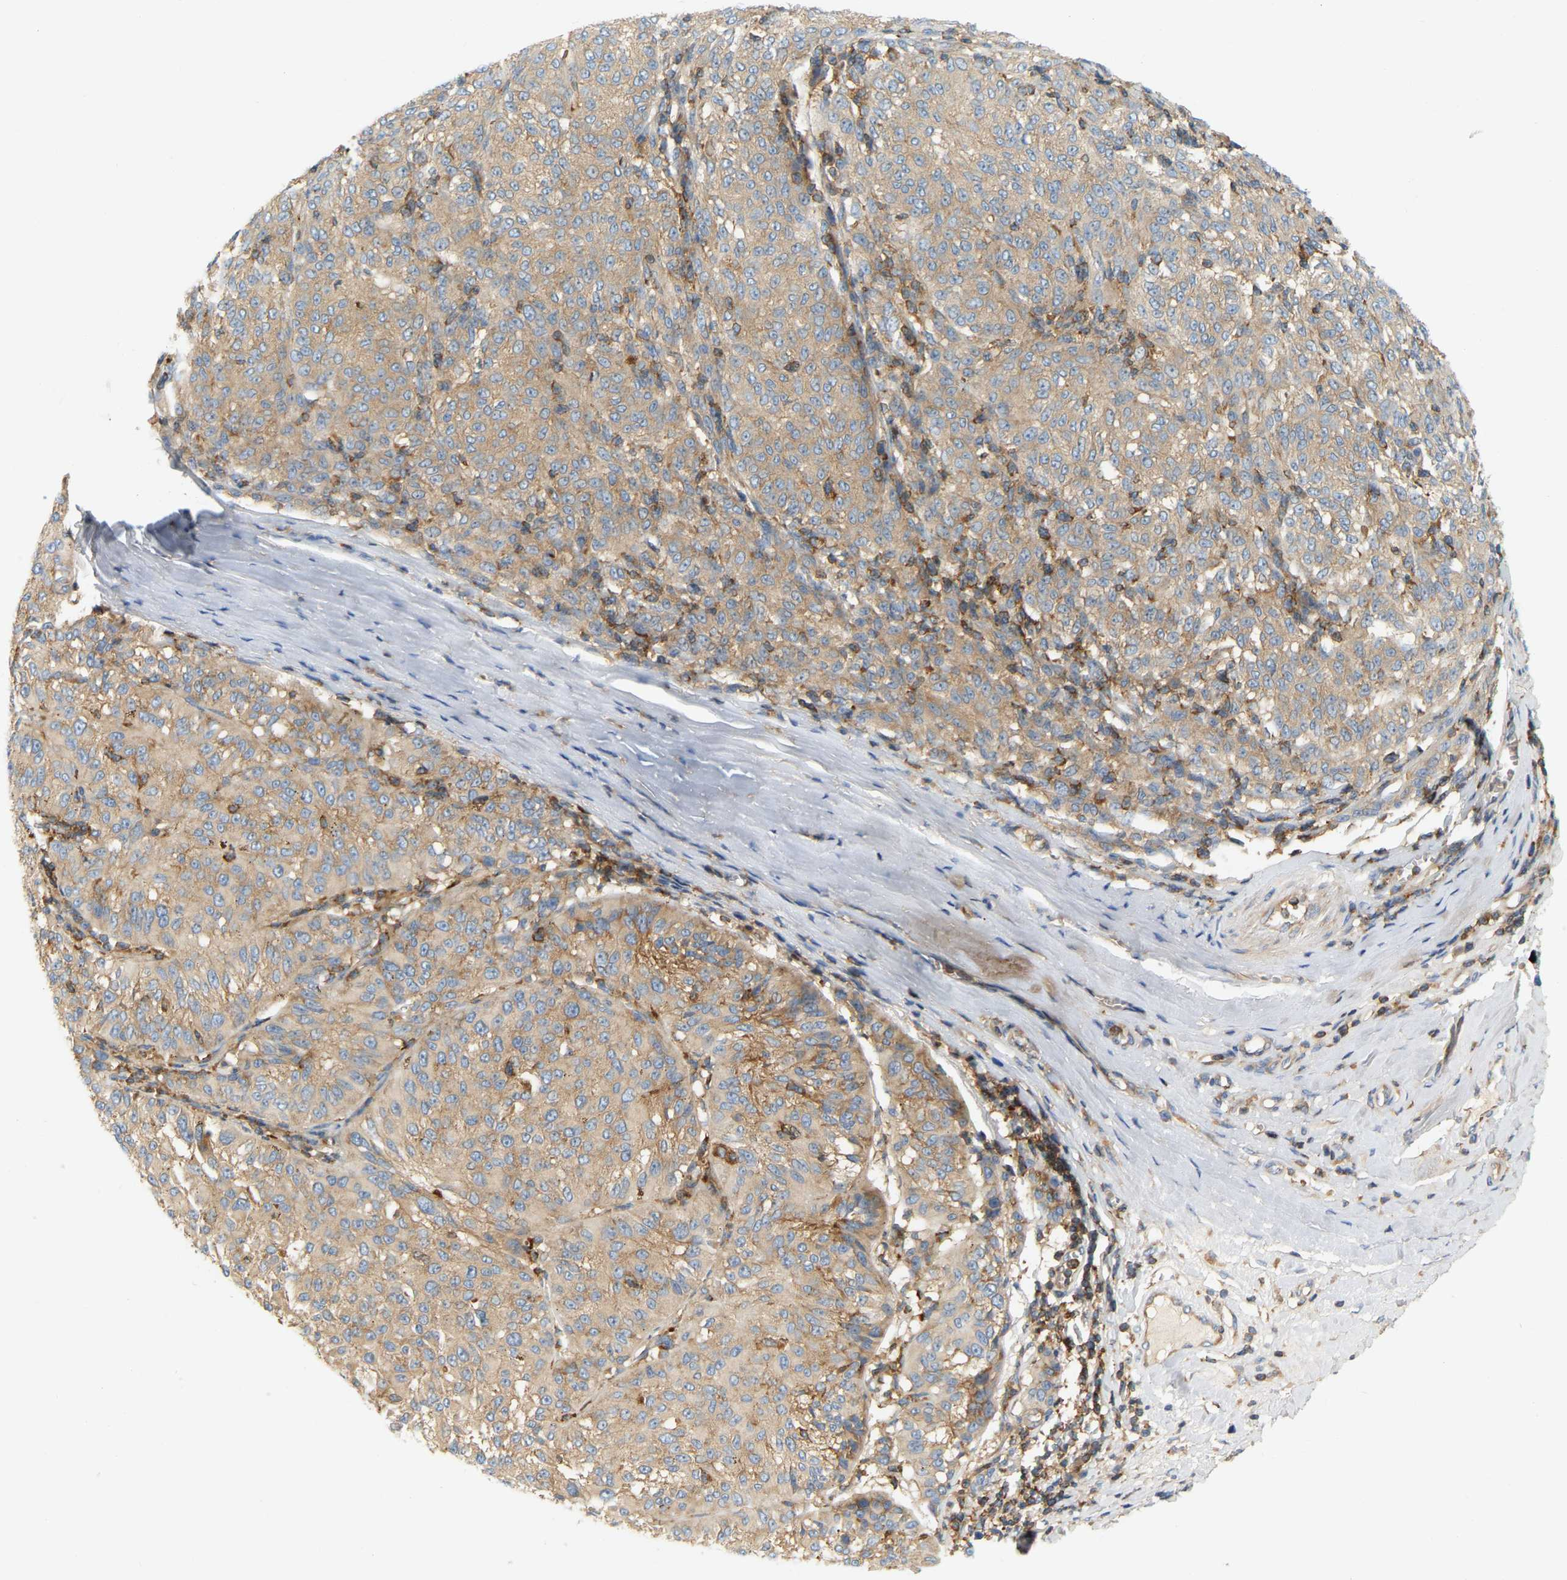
{"staining": {"intensity": "weak", "quantity": ">75%", "location": "cytoplasmic/membranous"}, "tissue": "melanoma", "cell_type": "Tumor cells", "image_type": "cancer", "snomed": [{"axis": "morphology", "description": "Malignant melanoma, NOS"}, {"axis": "topography", "description": "Skin"}], "caption": "Weak cytoplasmic/membranous positivity is seen in approximately >75% of tumor cells in malignant melanoma.", "gene": "AKAP13", "patient": {"sex": "female", "age": 72}}